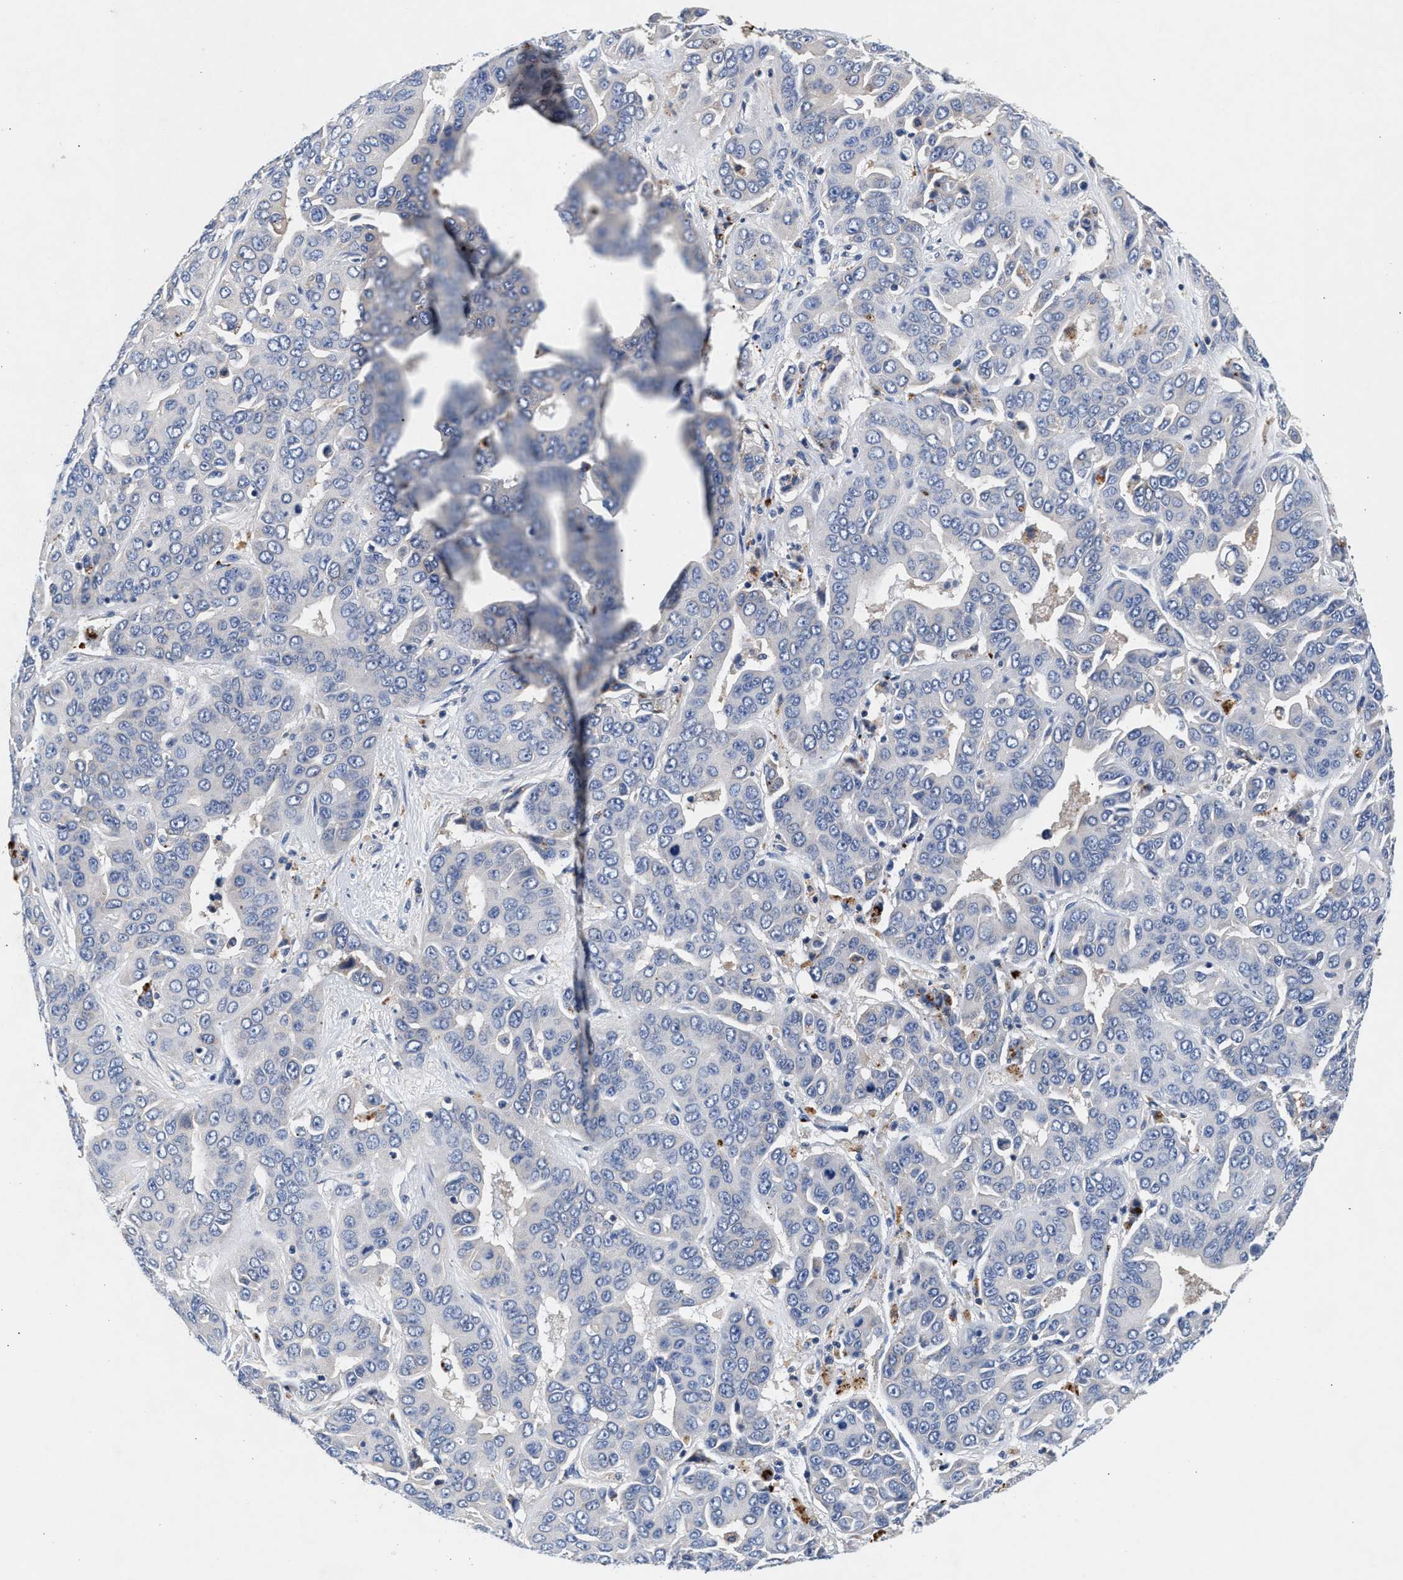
{"staining": {"intensity": "negative", "quantity": "none", "location": "none"}, "tissue": "liver cancer", "cell_type": "Tumor cells", "image_type": "cancer", "snomed": [{"axis": "morphology", "description": "Cholangiocarcinoma"}, {"axis": "topography", "description": "Liver"}], "caption": "The histopathology image shows no staining of tumor cells in cholangiocarcinoma (liver). Nuclei are stained in blue.", "gene": "GNAI3", "patient": {"sex": "female", "age": 52}}